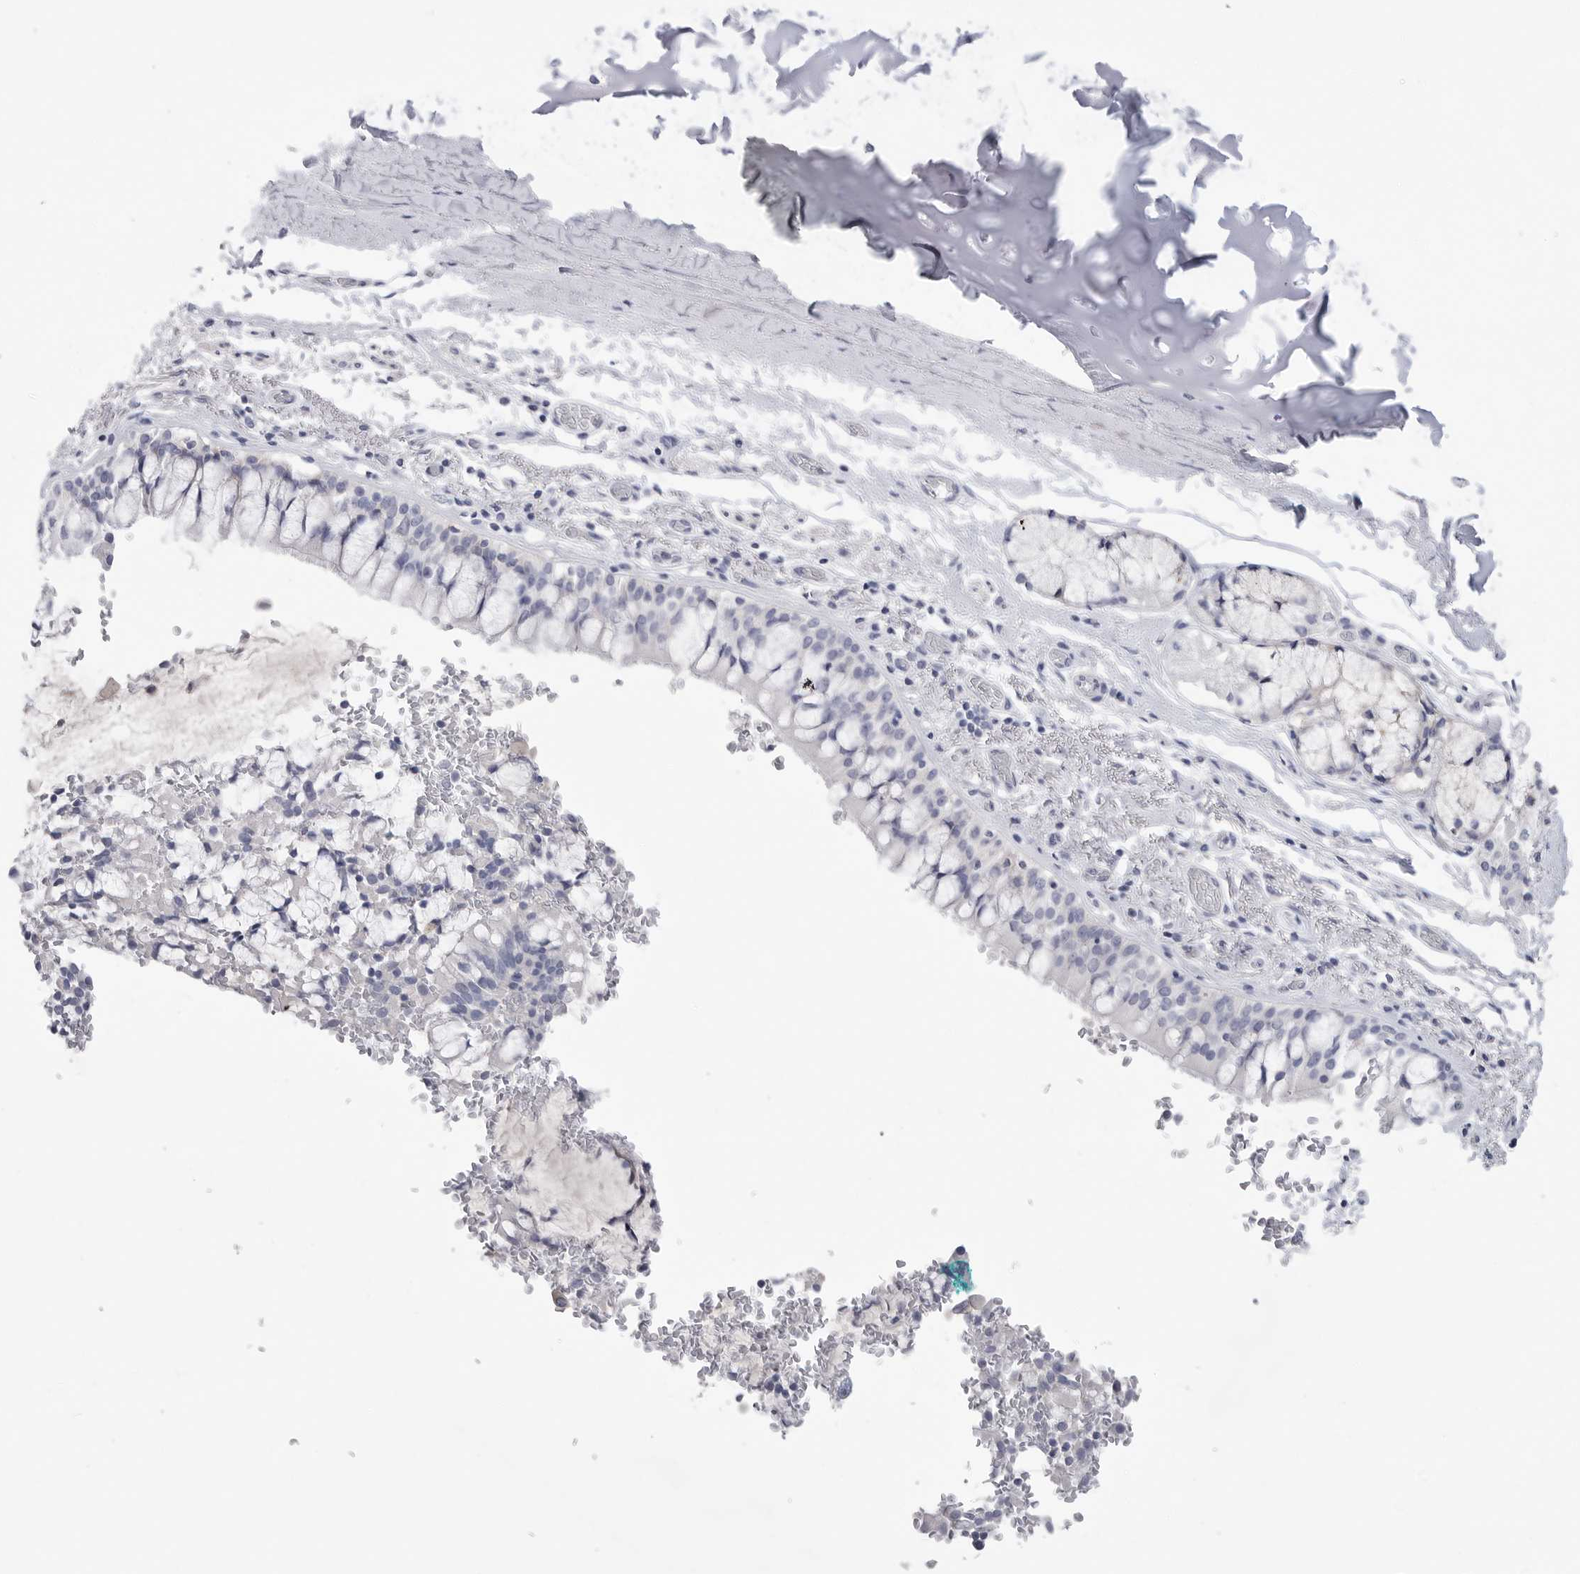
{"staining": {"intensity": "weak", "quantity": "<25%", "location": "cytoplasmic/membranous"}, "tissue": "bronchus", "cell_type": "Respiratory epithelial cells", "image_type": "normal", "snomed": [{"axis": "morphology", "description": "Normal tissue, NOS"}, {"axis": "morphology", "description": "Inflammation, NOS"}, {"axis": "topography", "description": "Cartilage tissue"}, {"axis": "topography", "description": "Bronchus"}, {"axis": "topography", "description": "Lung"}], "caption": "Photomicrograph shows no protein staining in respiratory epithelial cells of benign bronchus.", "gene": "CAMK2B", "patient": {"sex": "female", "age": 64}}